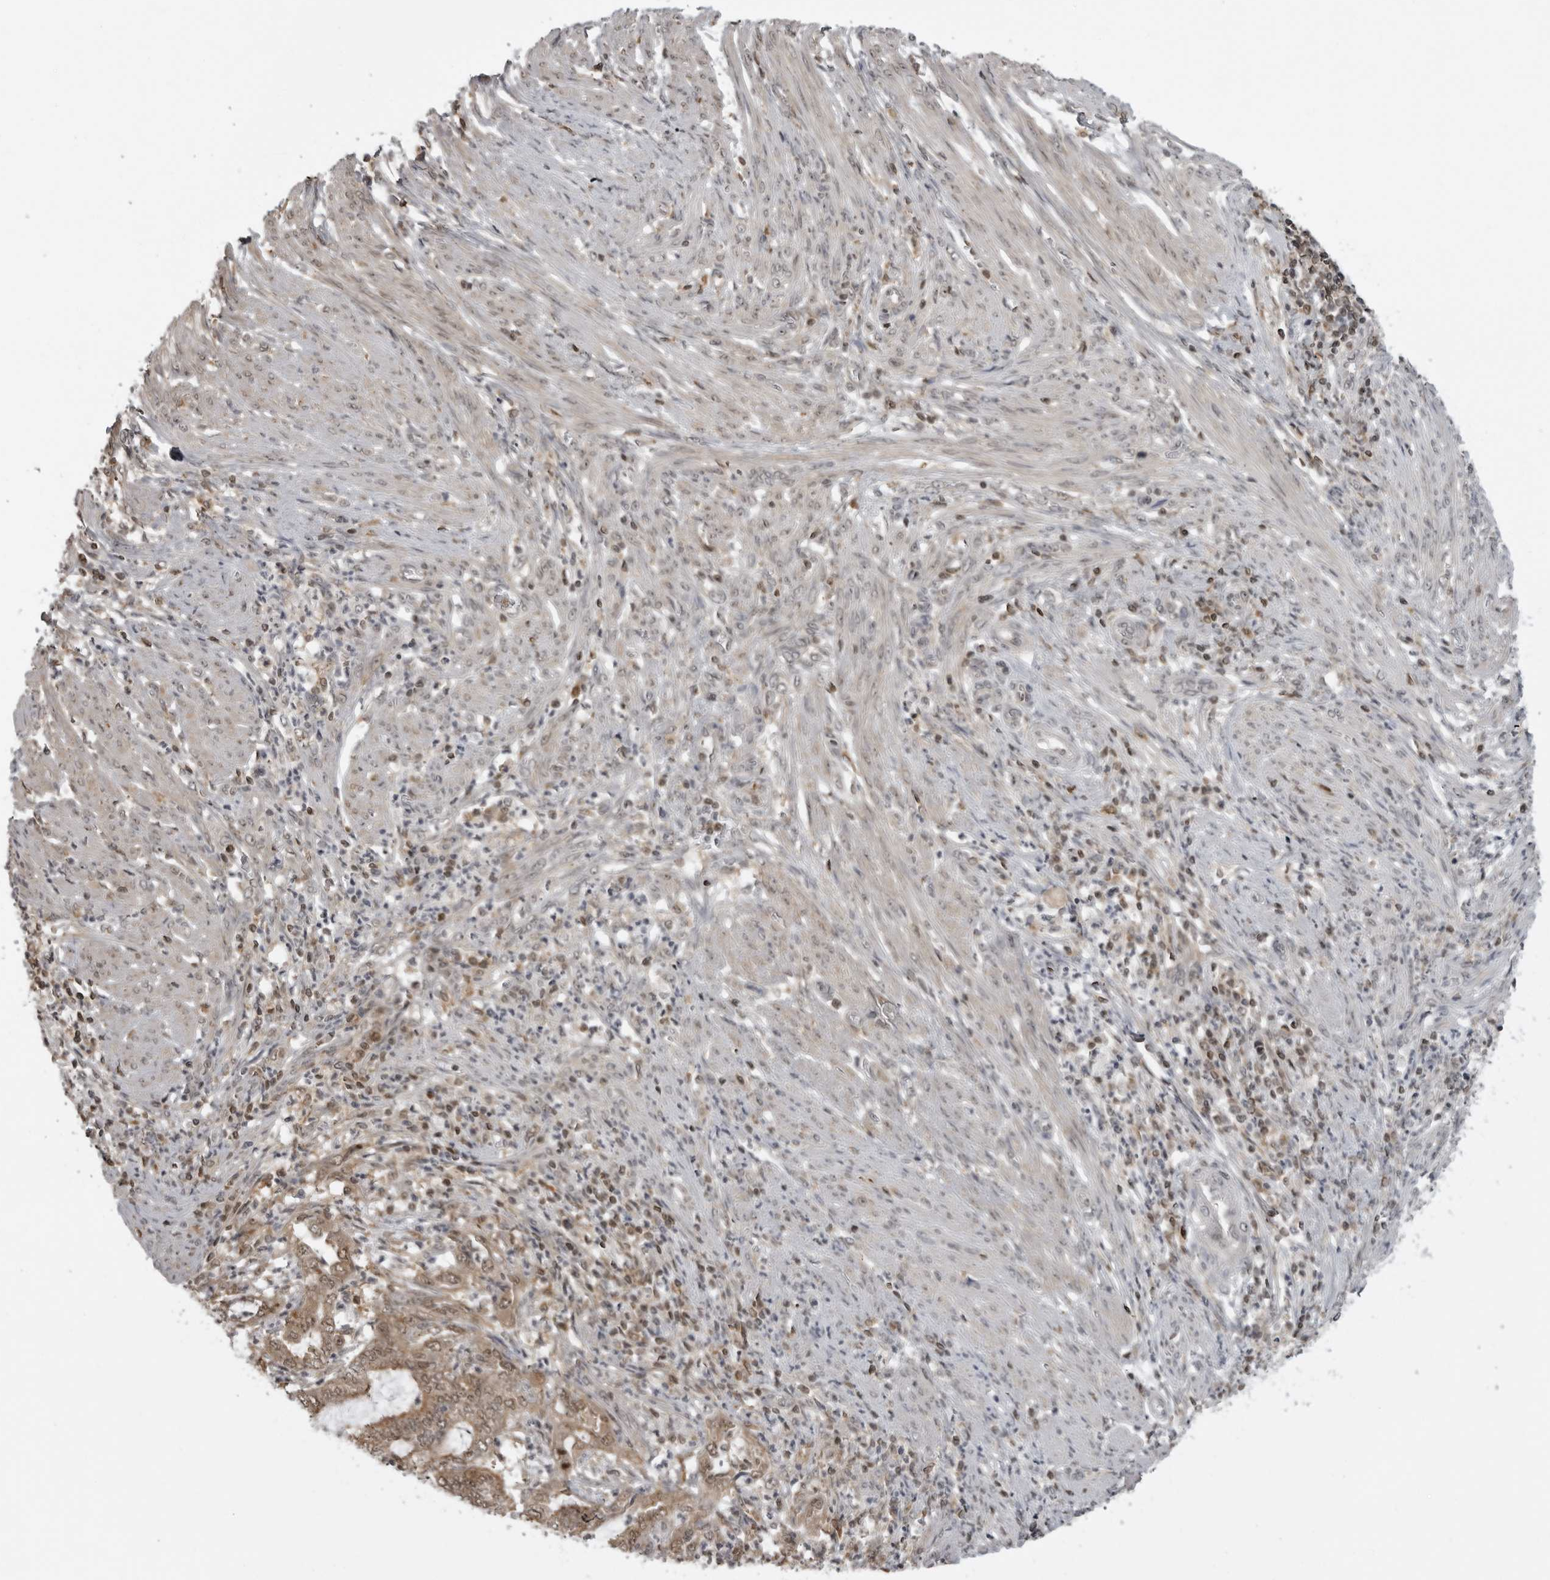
{"staining": {"intensity": "moderate", "quantity": ">75%", "location": "cytoplasmic/membranous,nuclear"}, "tissue": "endometrial cancer", "cell_type": "Tumor cells", "image_type": "cancer", "snomed": [{"axis": "morphology", "description": "Adenocarcinoma, NOS"}, {"axis": "topography", "description": "Endometrium"}], "caption": "A histopathology image showing moderate cytoplasmic/membranous and nuclear positivity in approximately >75% of tumor cells in endometrial cancer (adenocarcinoma), as visualized by brown immunohistochemical staining.", "gene": "PDCL3", "patient": {"sex": "female", "age": 51}}